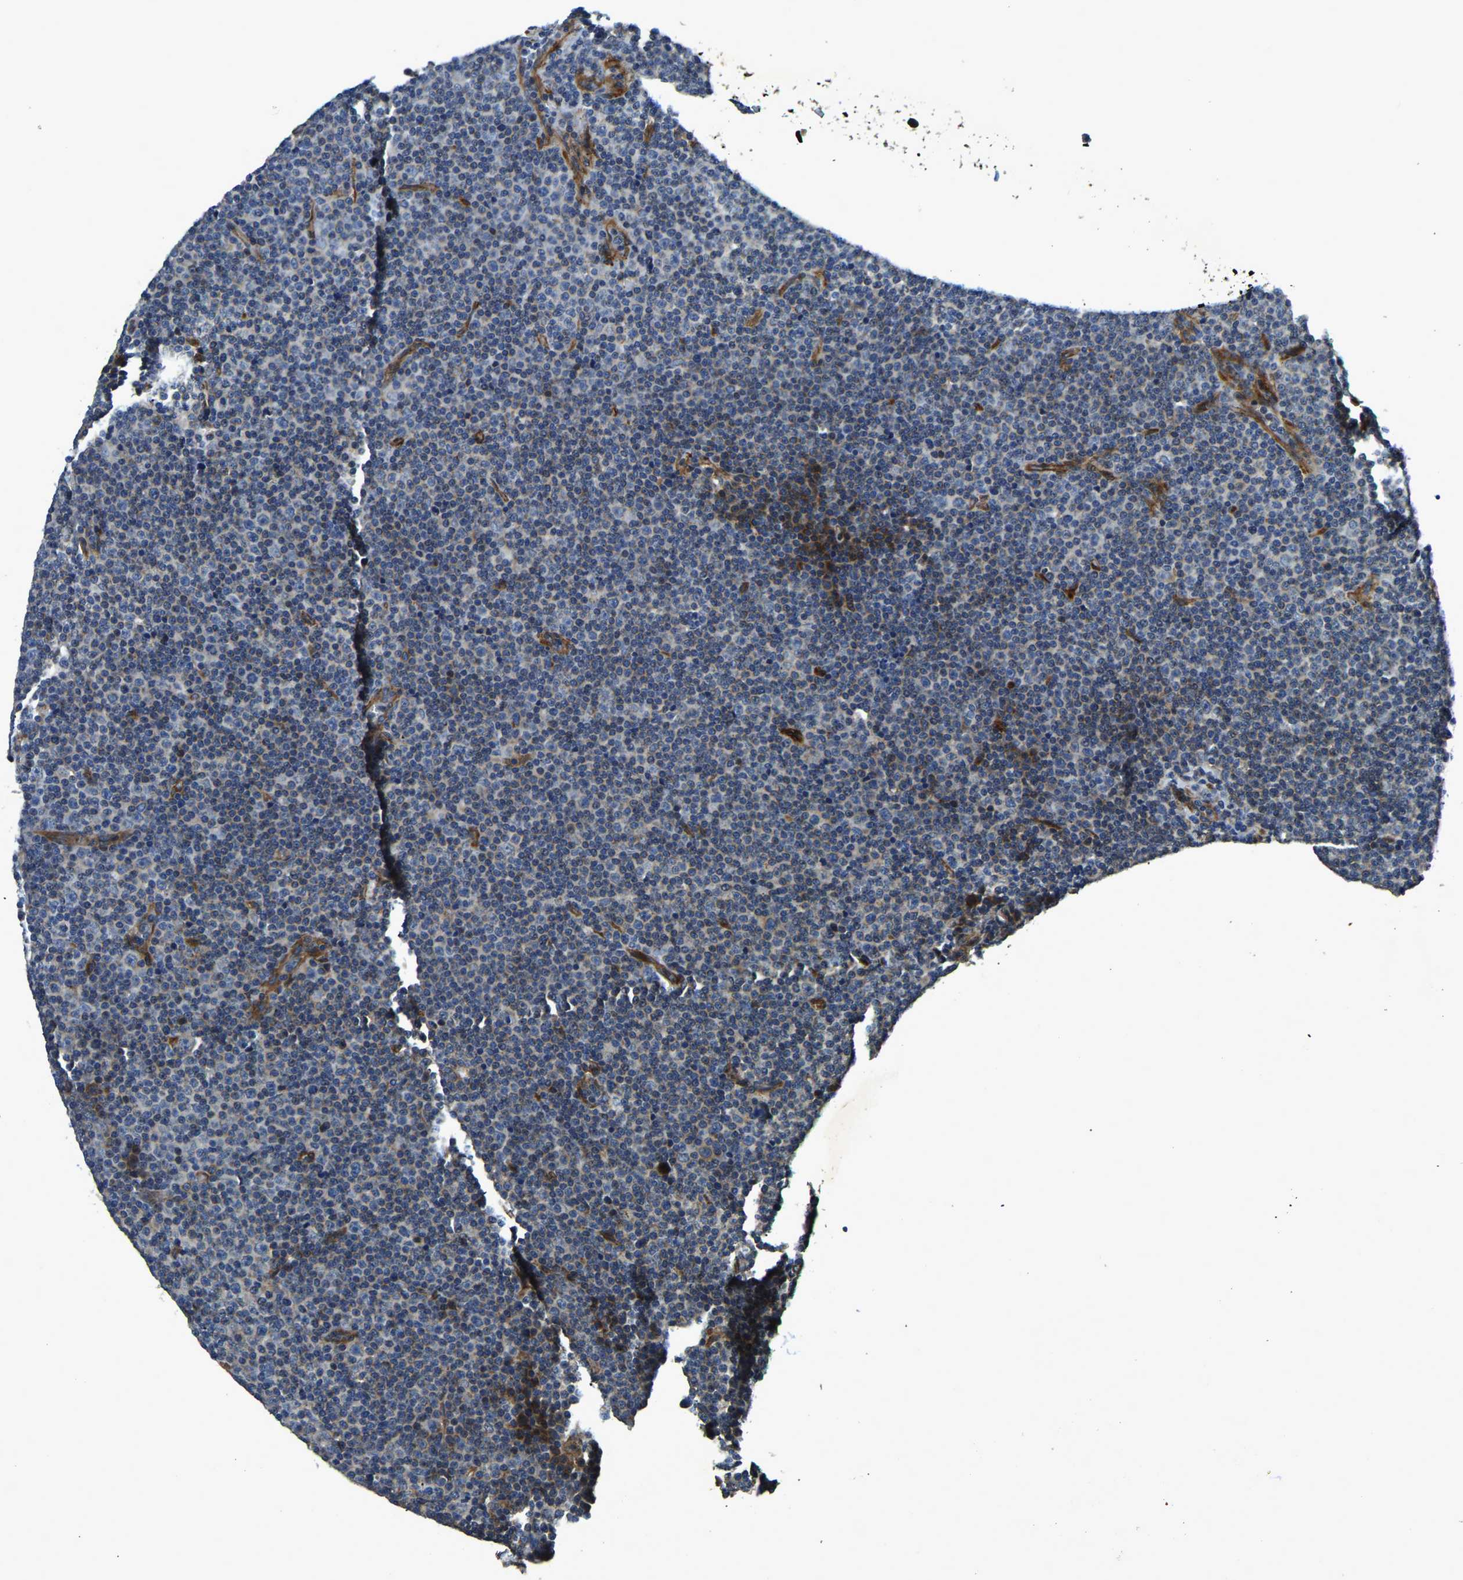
{"staining": {"intensity": "negative", "quantity": "none", "location": "none"}, "tissue": "lymphoma", "cell_type": "Tumor cells", "image_type": "cancer", "snomed": [{"axis": "morphology", "description": "Malignant lymphoma, non-Hodgkin's type, Low grade"}, {"axis": "topography", "description": "Lymph node"}], "caption": "Immunohistochemical staining of malignant lymphoma, non-Hodgkin's type (low-grade) shows no significant expression in tumor cells. (Immunohistochemistry (ihc), brightfield microscopy, high magnification).", "gene": "RNF39", "patient": {"sex": "female", "age": 67}}